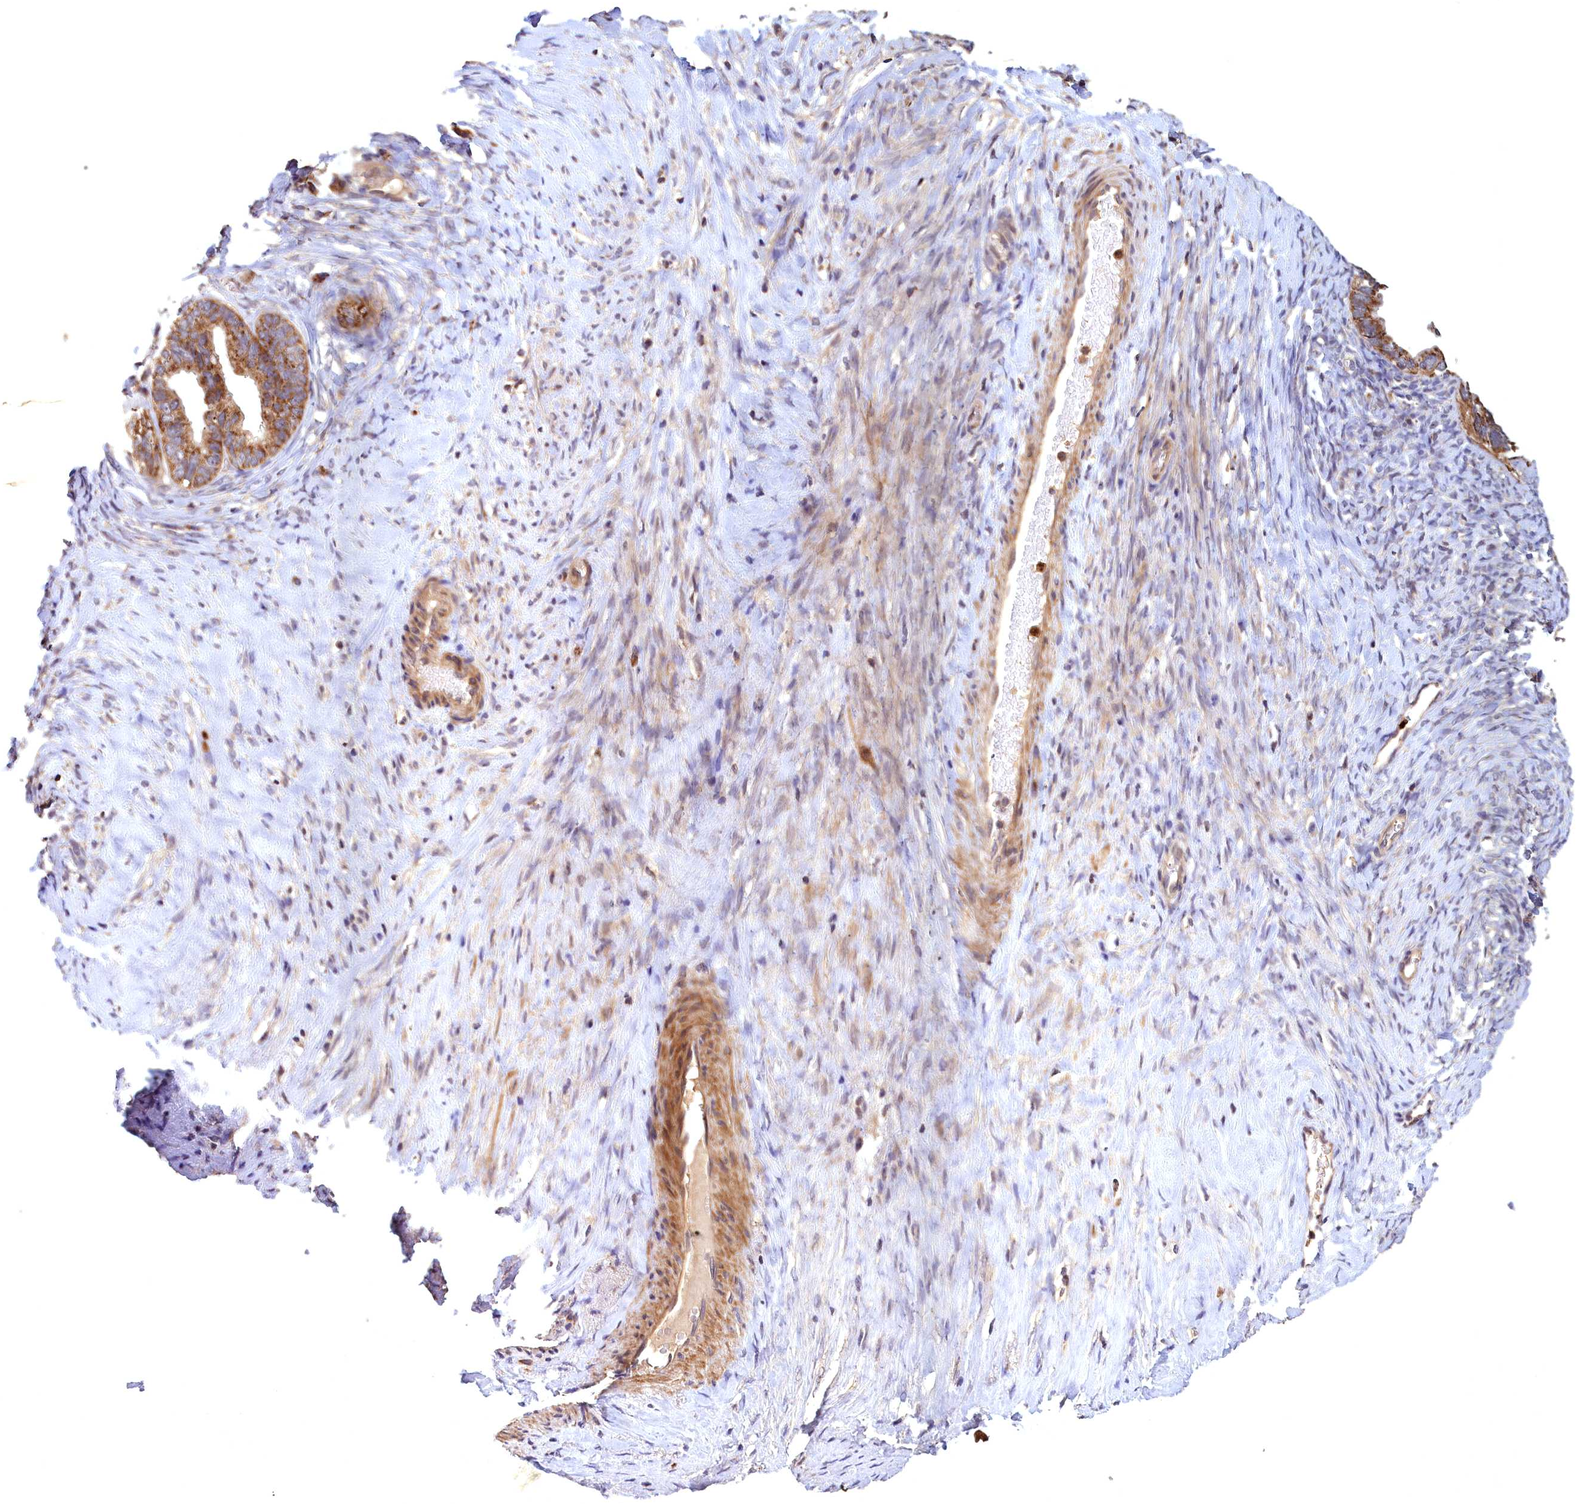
{"staining": {"intensity": "strong", "quantity": ">75%", "location": "cytoplasmic/membranous"}, "tissue": "ovarian cancer", "cell_type": "Tumor cells", "image_type": "cancer", "snomed": [{"axis": "morphology", "description": "Cystadenocarcinoma, serous, NOS"}, {"axis": "topography", "description": "Ovary"}], "caption": "A brown stain labels strong cytoplasmic/membranous expression of a protein in human serous cystadenocarcinoma (ovarian) tumor cells. (IHC, brightfield microscopy, high magnification).", "gene": "EPB41L4B", "patient": {"sex": "female", "age": 56}}